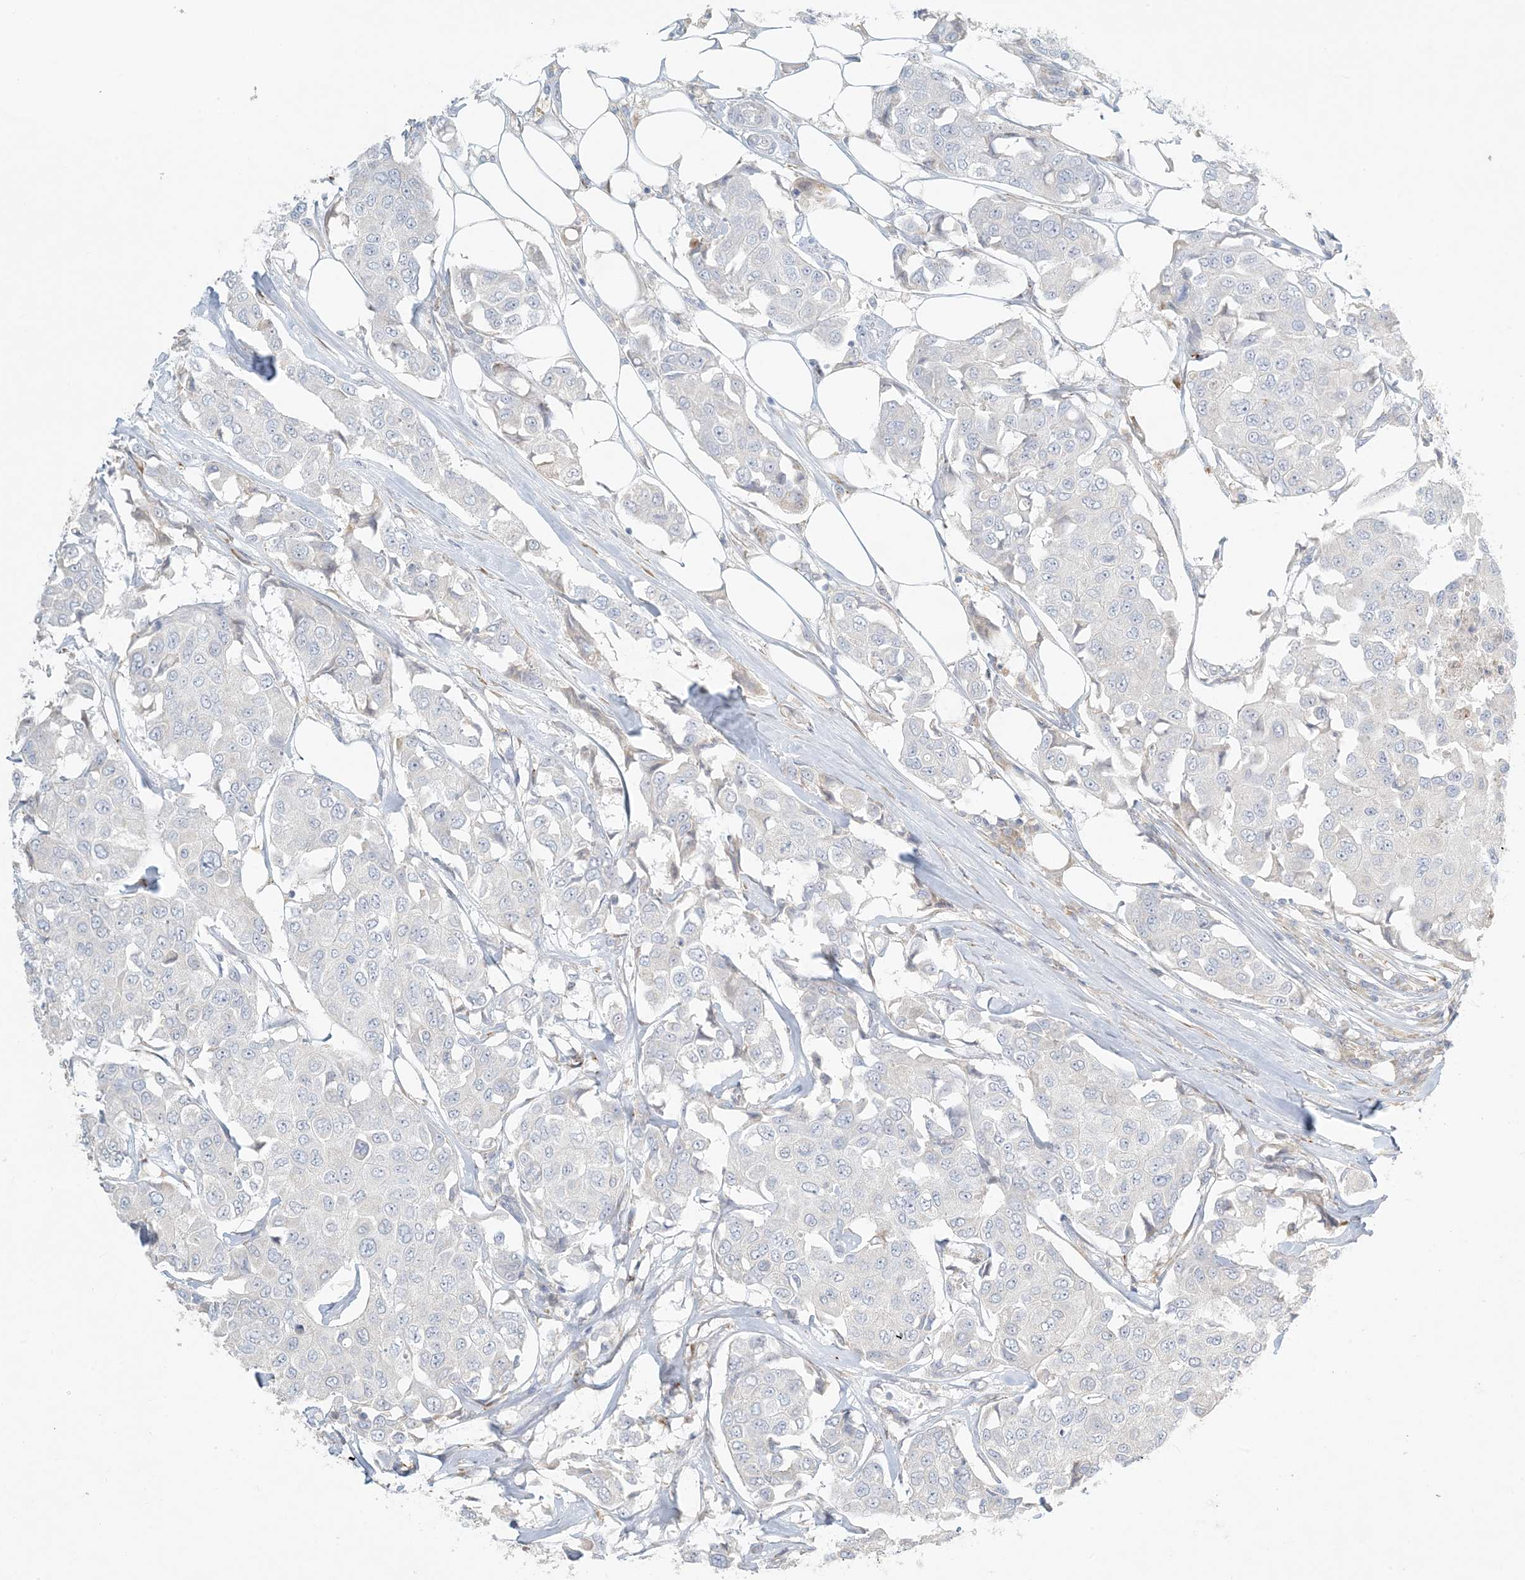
{"staining": {"intensity": "negative", "quantity": "none", "location": "none"}, "tissue": "breast cancer", "cell_type": "Tumor cells", "image_type": "cancer", "snomed": [{"axis": "morphology", "description": "Duct carcinoma"}, {"axis": "topography", "description": "Breast"}], "caption": "This is an immunohistochemistry (IHC) image of breast cancer (intraductal carcinoma). There is no staining in tumor cells.", "gene": "ZNF385D", "patient": {"sex": "female", "age": 80}}